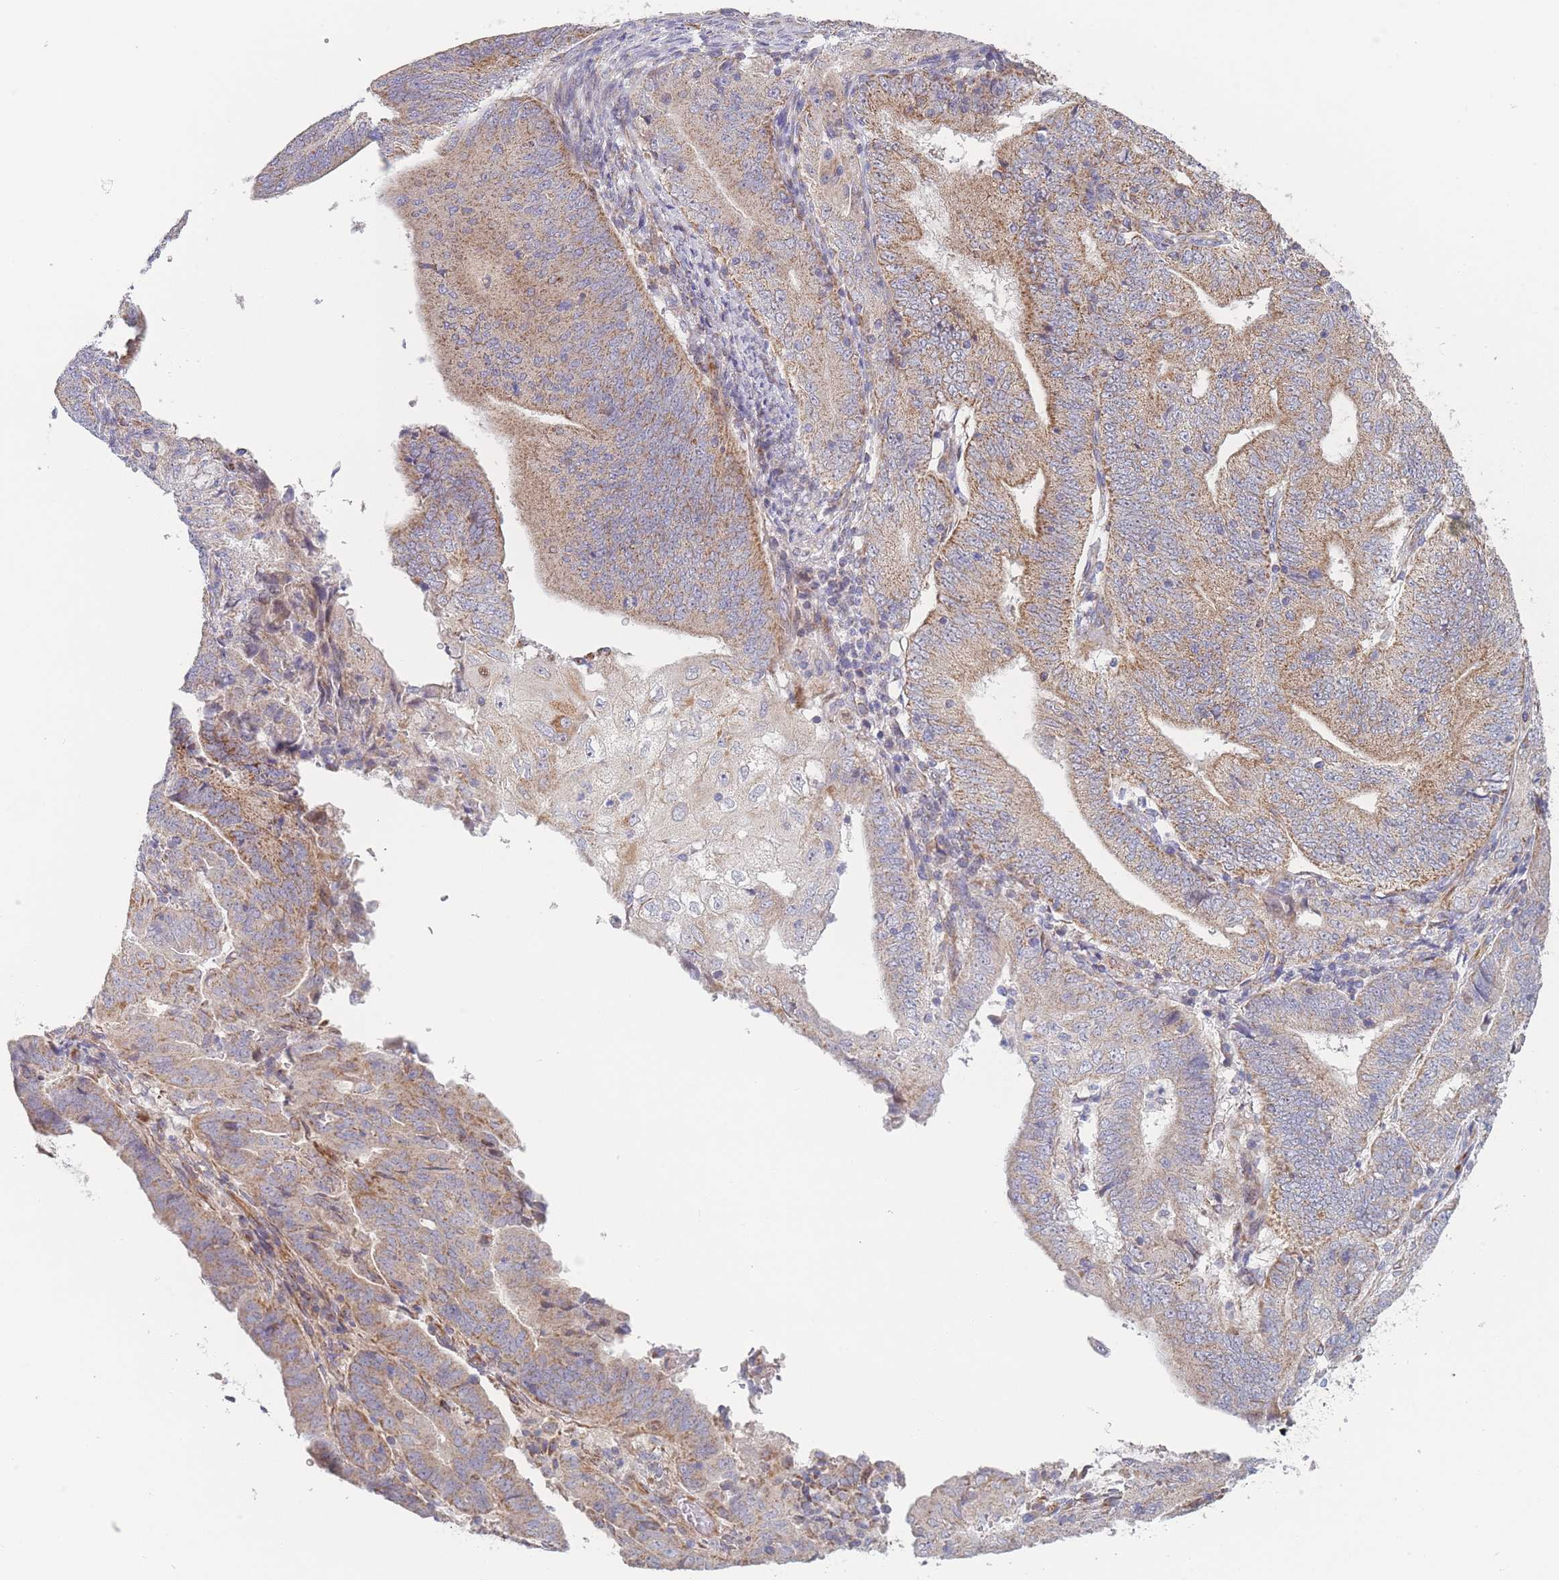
{"staining": {"intensity": "moderate", "quantity": ">75%", "location": "cytoplasmic/membranous"}, "tissue": "endometrial cancer", "cell_type": "Tumor cells", "image_type": "cancer", "snomed": [{"axis": "morphology", "description": "Adenocarcinoma, NOS"}, {"axis": "topography", "description": "Endometrium"}], "caption": "Adenocarcinoma (endometrial) was stained to show a protein in brown. There is medium levels of moderate cytoplasmic/membranous expression in about >75% of tumor cells.", "gene": "MTRES1", "patient": {"sex": "female", "age": 70}}